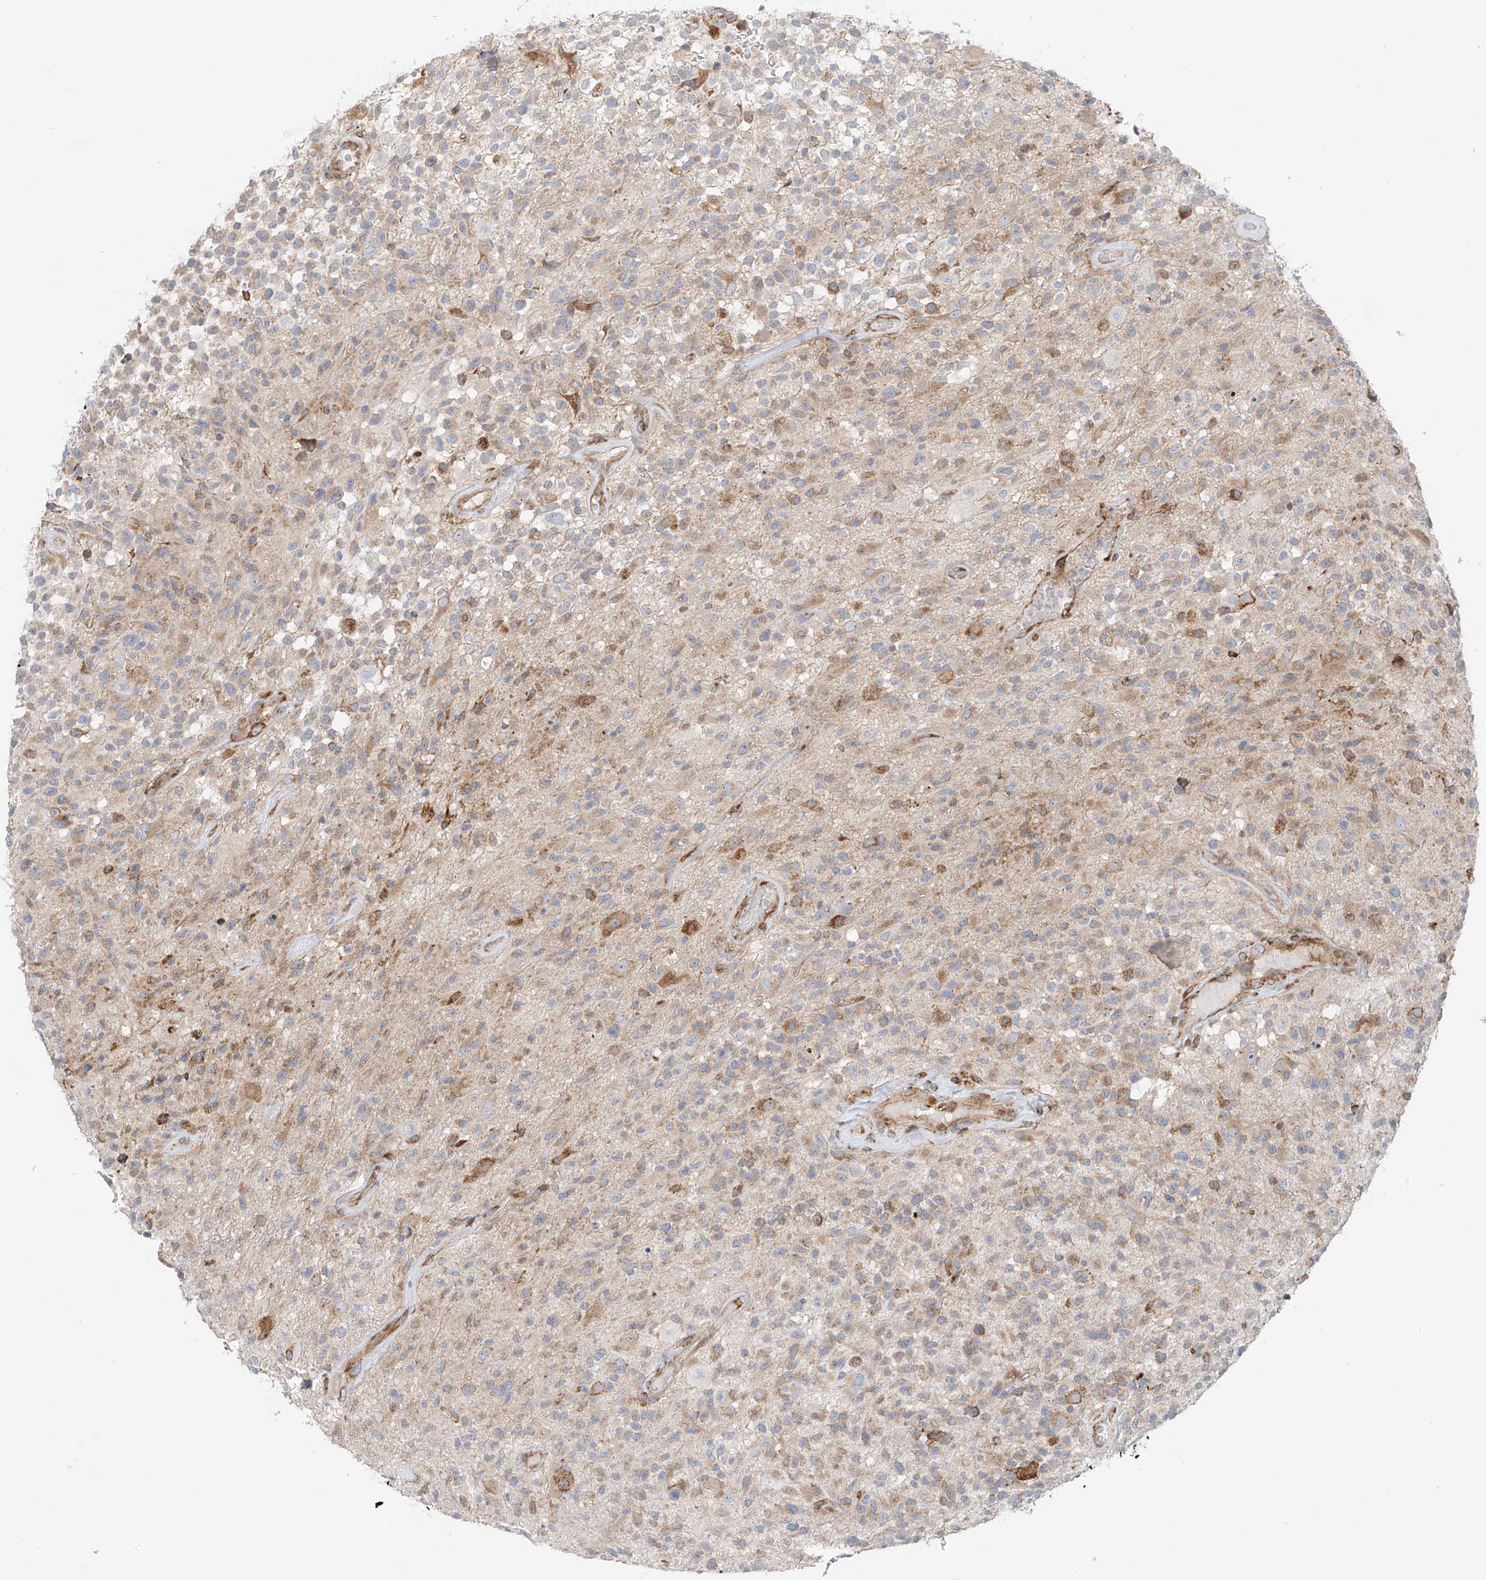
{"staining": {"intensity": "weak", "quantity": "<25%", "location": "cytoplasmic/membranous"}, "tissue": "glioma", "cell_type": "Tumor cells", "image_type": "cancer", "snomed": [{"axis": "morphology", "description": "Glioma, malignant, High grade"}, {"axis": "morphology", "description": "Glioblastoma, NOS"}, {"axis": "topography", "description": "Brain"}], "caption": "Immunohistochemistry image of neoplastic tissue: glioma stained with DAB (3,3'-diaminobenzidine) demonstrates no significant protein staining in tumor cells. Nuclei are stained in blue.", "gene": "EIPR1", "patient": {"sex": "male", "age": 60}}